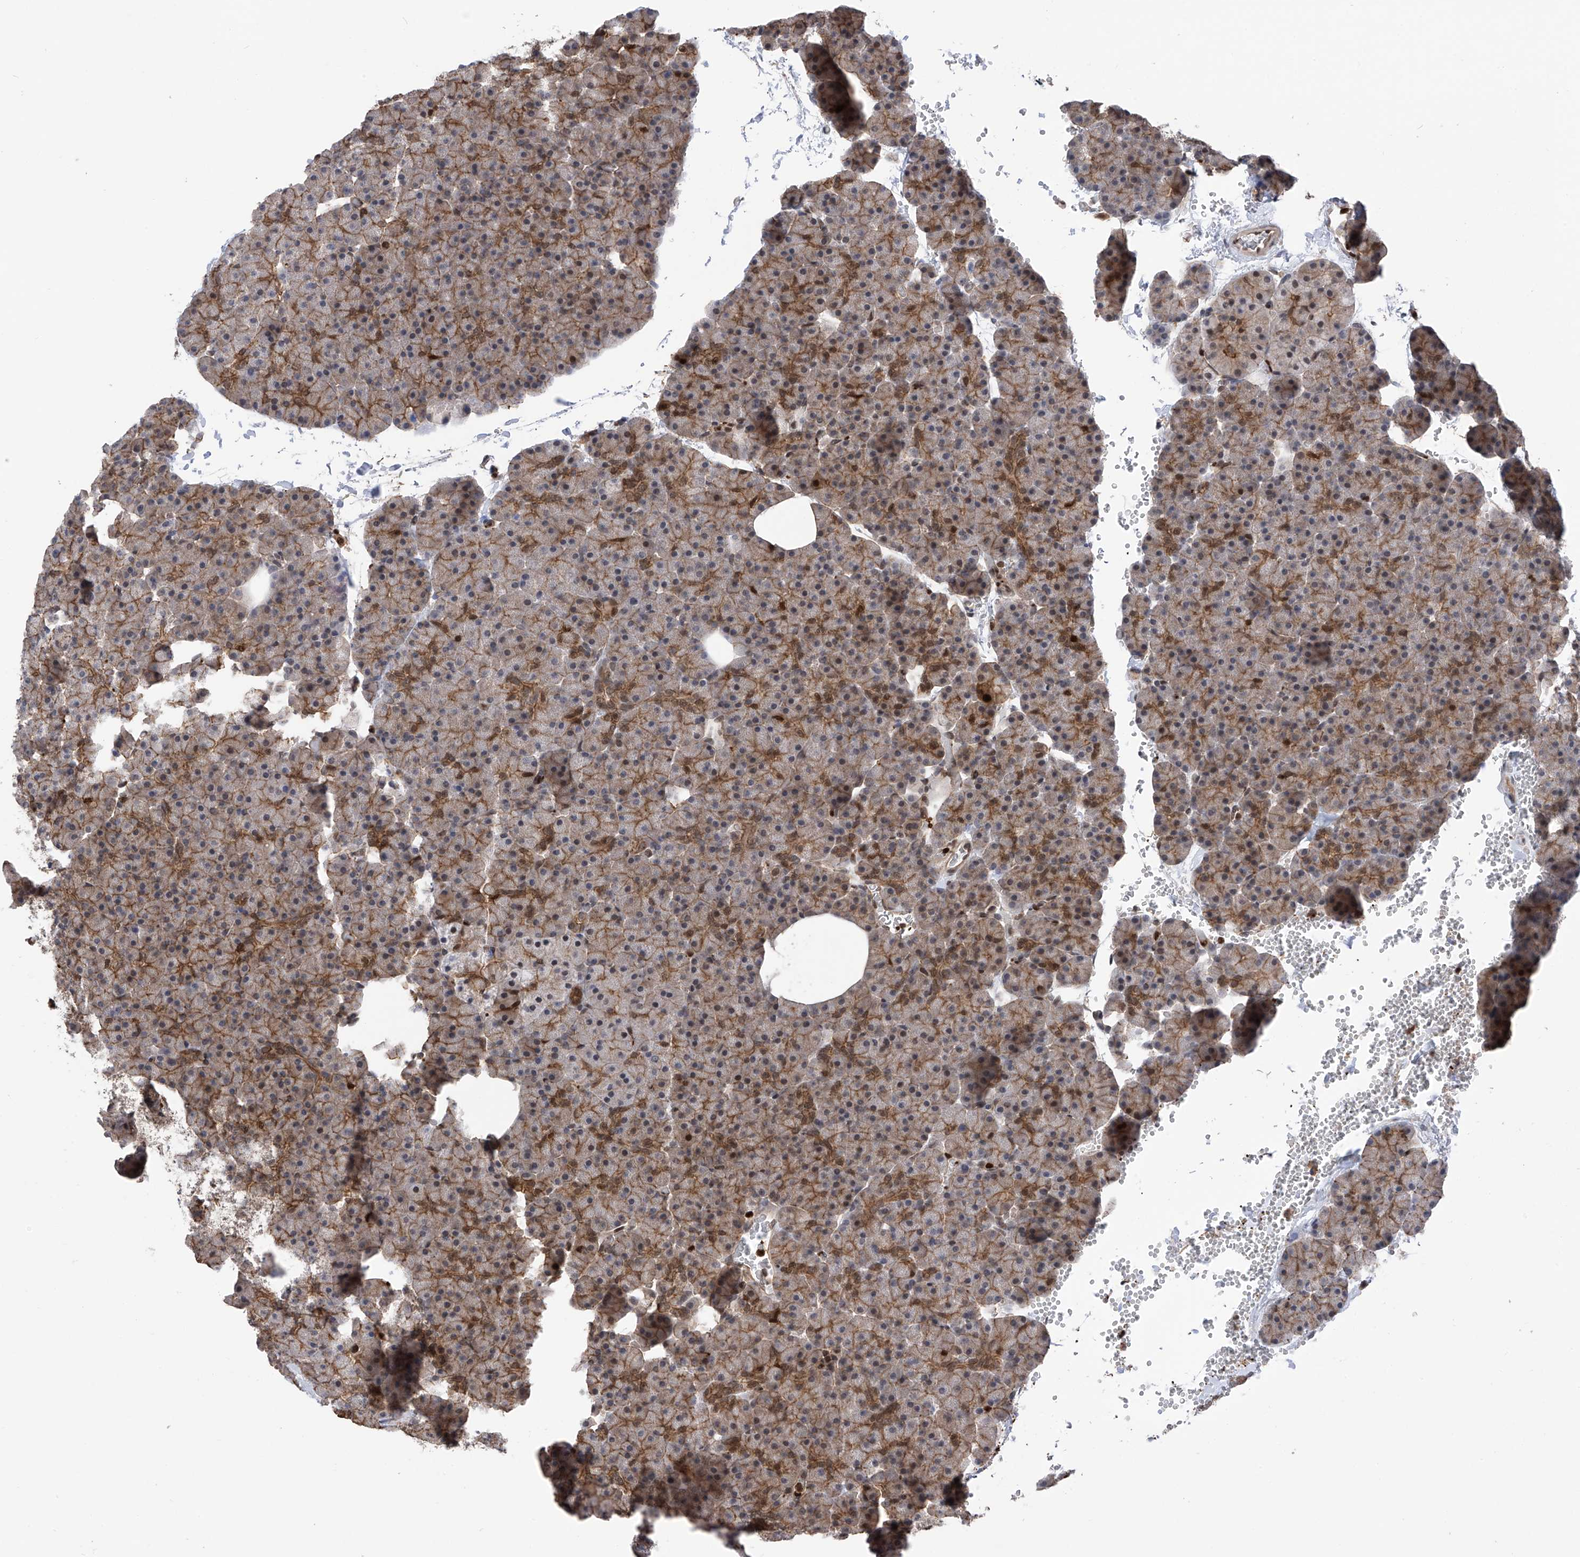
{"staining": {"intensity": "moderate", "quantity": "25%-75%", "location": "cytoplasmic/membranous"}, "tissue": "pancreas", "cell_type": "Exocrine glandular cells", "image_type": "normal", "snomed": [{"axis": "morphology", "description": "Normal tissue, NOS"}, {"axis": "morphology", "description": "Carcinoid, malignant, NOS"}, {"axis": "topography", "description": "Pancreas"}], "caption": "Immunohistochemistry (IHC) histopathology image of unremarkable human pancreas stained for a protein (brown), which shows medium levels of moderate cytoplasmic/membranous expression in about 25%-75% of exocrine glandular cells.", "gene": "DNAJC9", "patient": {"sex": "female", "age": 35}}